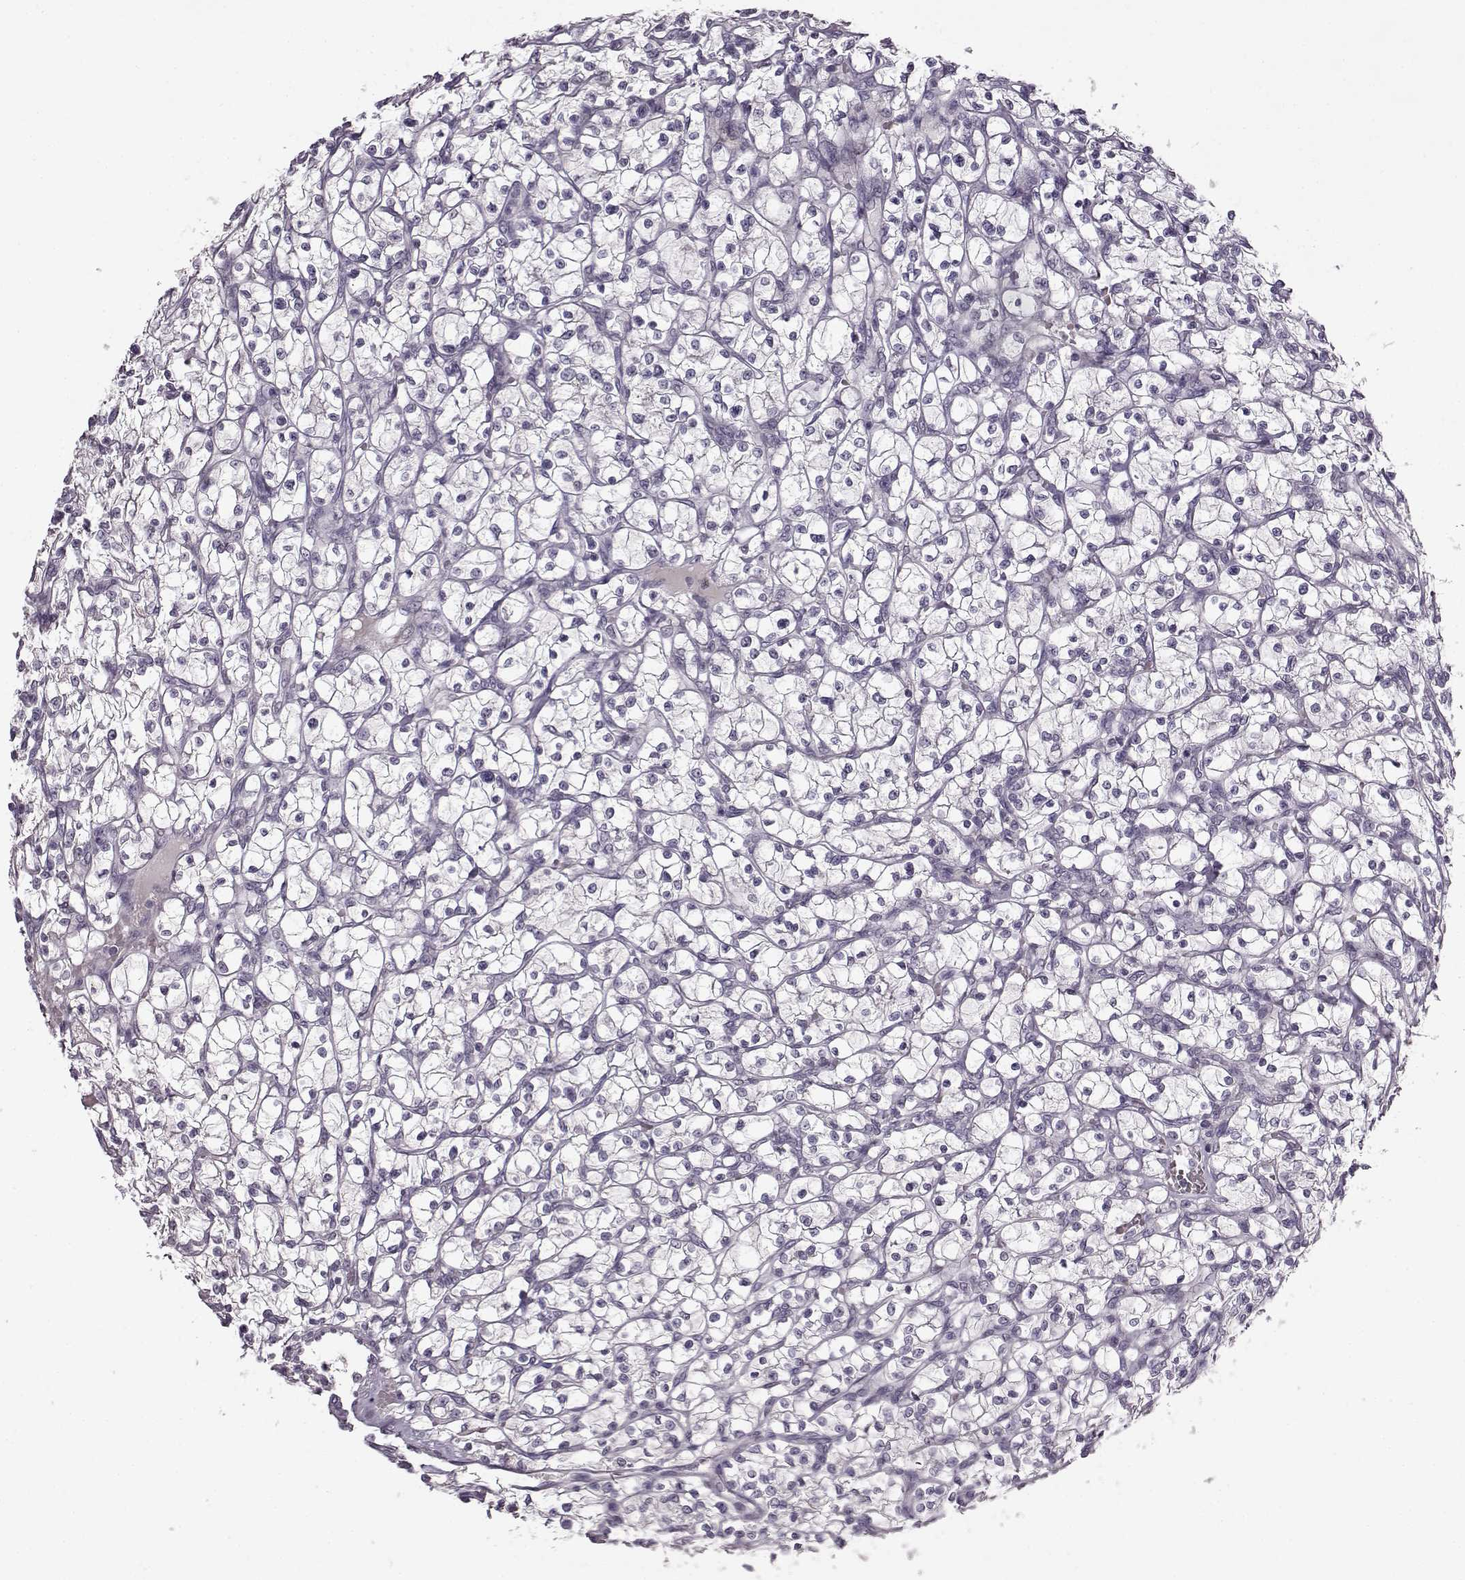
{"staining": {"intensity": "negative", "quantity": "none", "location": "none"}, "tissue": "renal cancer", "cell_type": "Tumor cells", "image_type": "cancer", "snomed": [{"axis": "morphology", "description": "Adenocarcinoma, NOS"}, {"axis": "topography", "description": "Kidney"}], "caption": "Tumor cells are negative for protein expression in human renal cancer (adenocarcinoma).", "gene": "FSHB", "patient": {"sex": "female", "age": 64}}